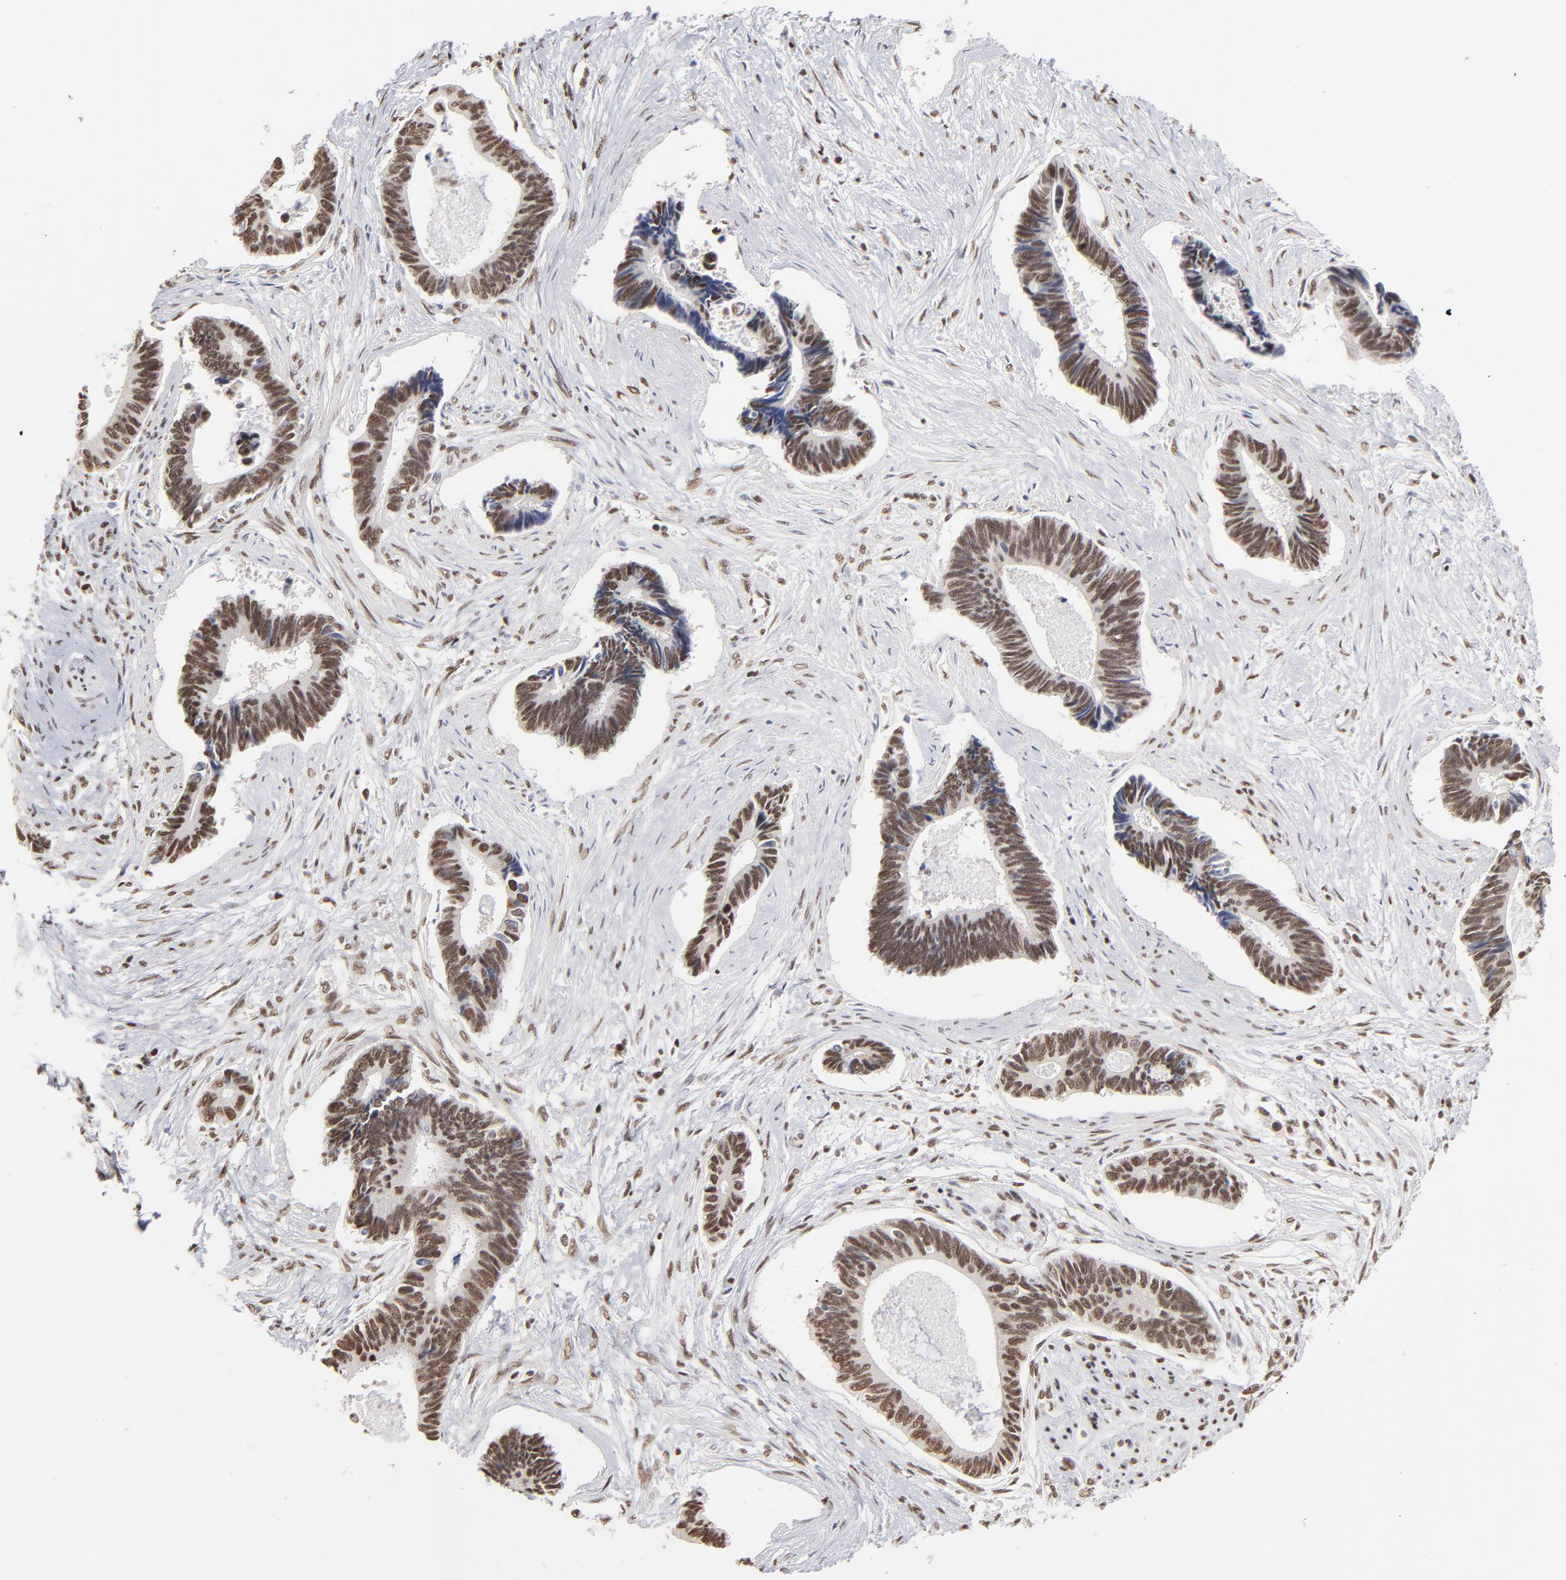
{"staining": {"intensity": "strong", "quantity": ">75%", "location": "nuclear"}, "tissue": "pancreatic cancer", "cell_type": "Tumor cells", "image_type": "cancer", "snomed": [{"axis": "morphology", "description": "Adenocarcinoma, NOS"}, {"axis": "topography", "description": "Pancreas"}], "caption": "Immunohistochemistry (IHC) (DAB (3,3'-diaminobenzidine)) staining of pancreatic adenocarcinoma displays strong nuclear protein staining in about >75% of tumor cells. Immunohistochemistry (IHC) stains the protein in brown and the nuclei are stained blue.", "gene": "ZNF3", "patient": {"sex": "female", "age": 70}}